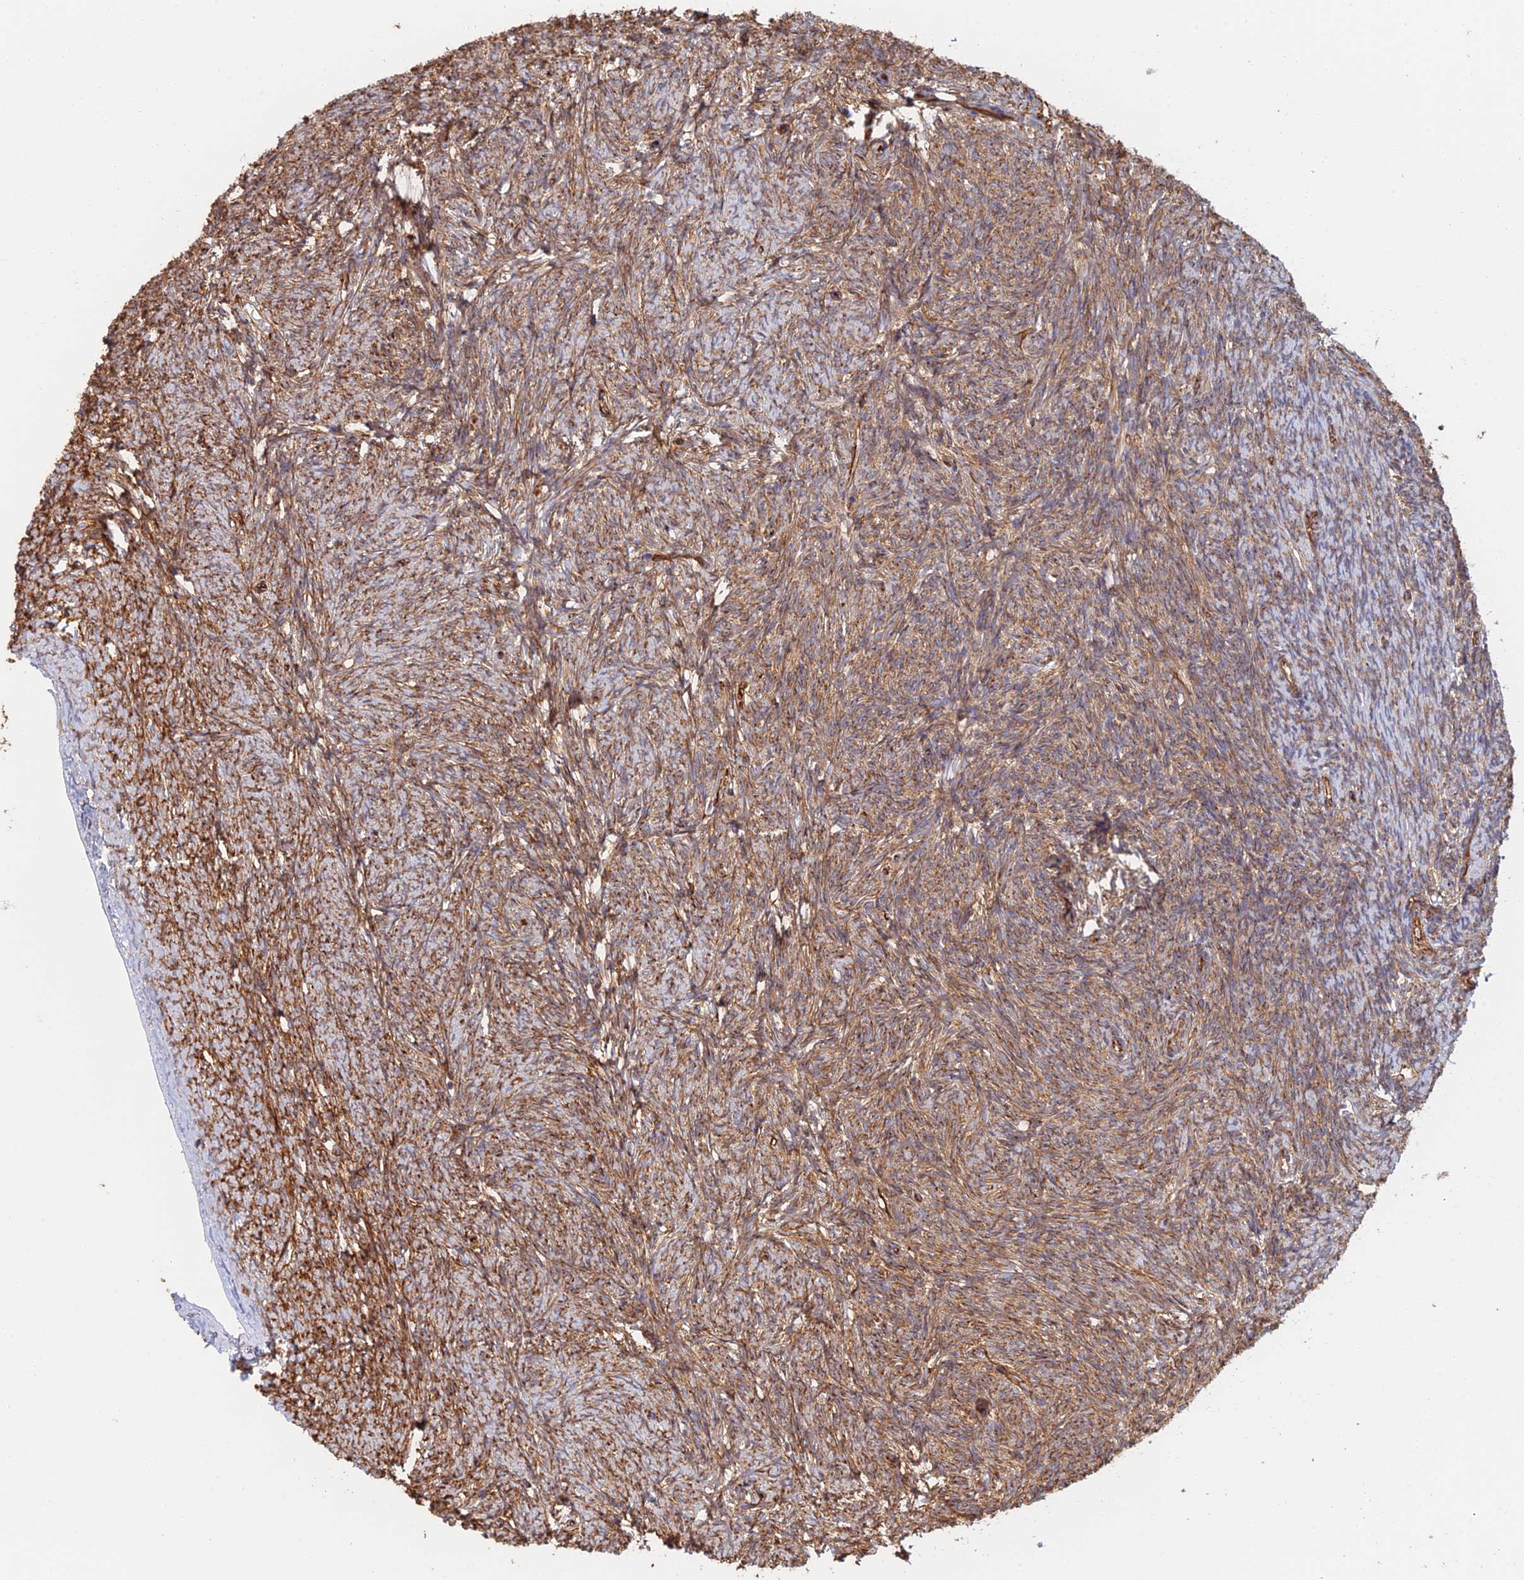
{"staining": {"intensity": "moderate", "quantity": "25%-75%", "location": "cytoplasmic/membranous"}, "tissue": "ovary", "cell_type": "Ovarian stroma cells", "image_type": "normal", "snomed": [{"axis": "morphology", "description": "Normal tissue, NOS"}, {"axis": "topography", "description": "Ovary"}], "caption": "Immunohistochemical staining of unremarkable human ovary reveals medium levels of moderate cytoplasmic/membranous staining in approximately 25%-75% of ovarian stroma cells.", "gene": "WBP11", "patient": {"sex": "female", "age": 44}}